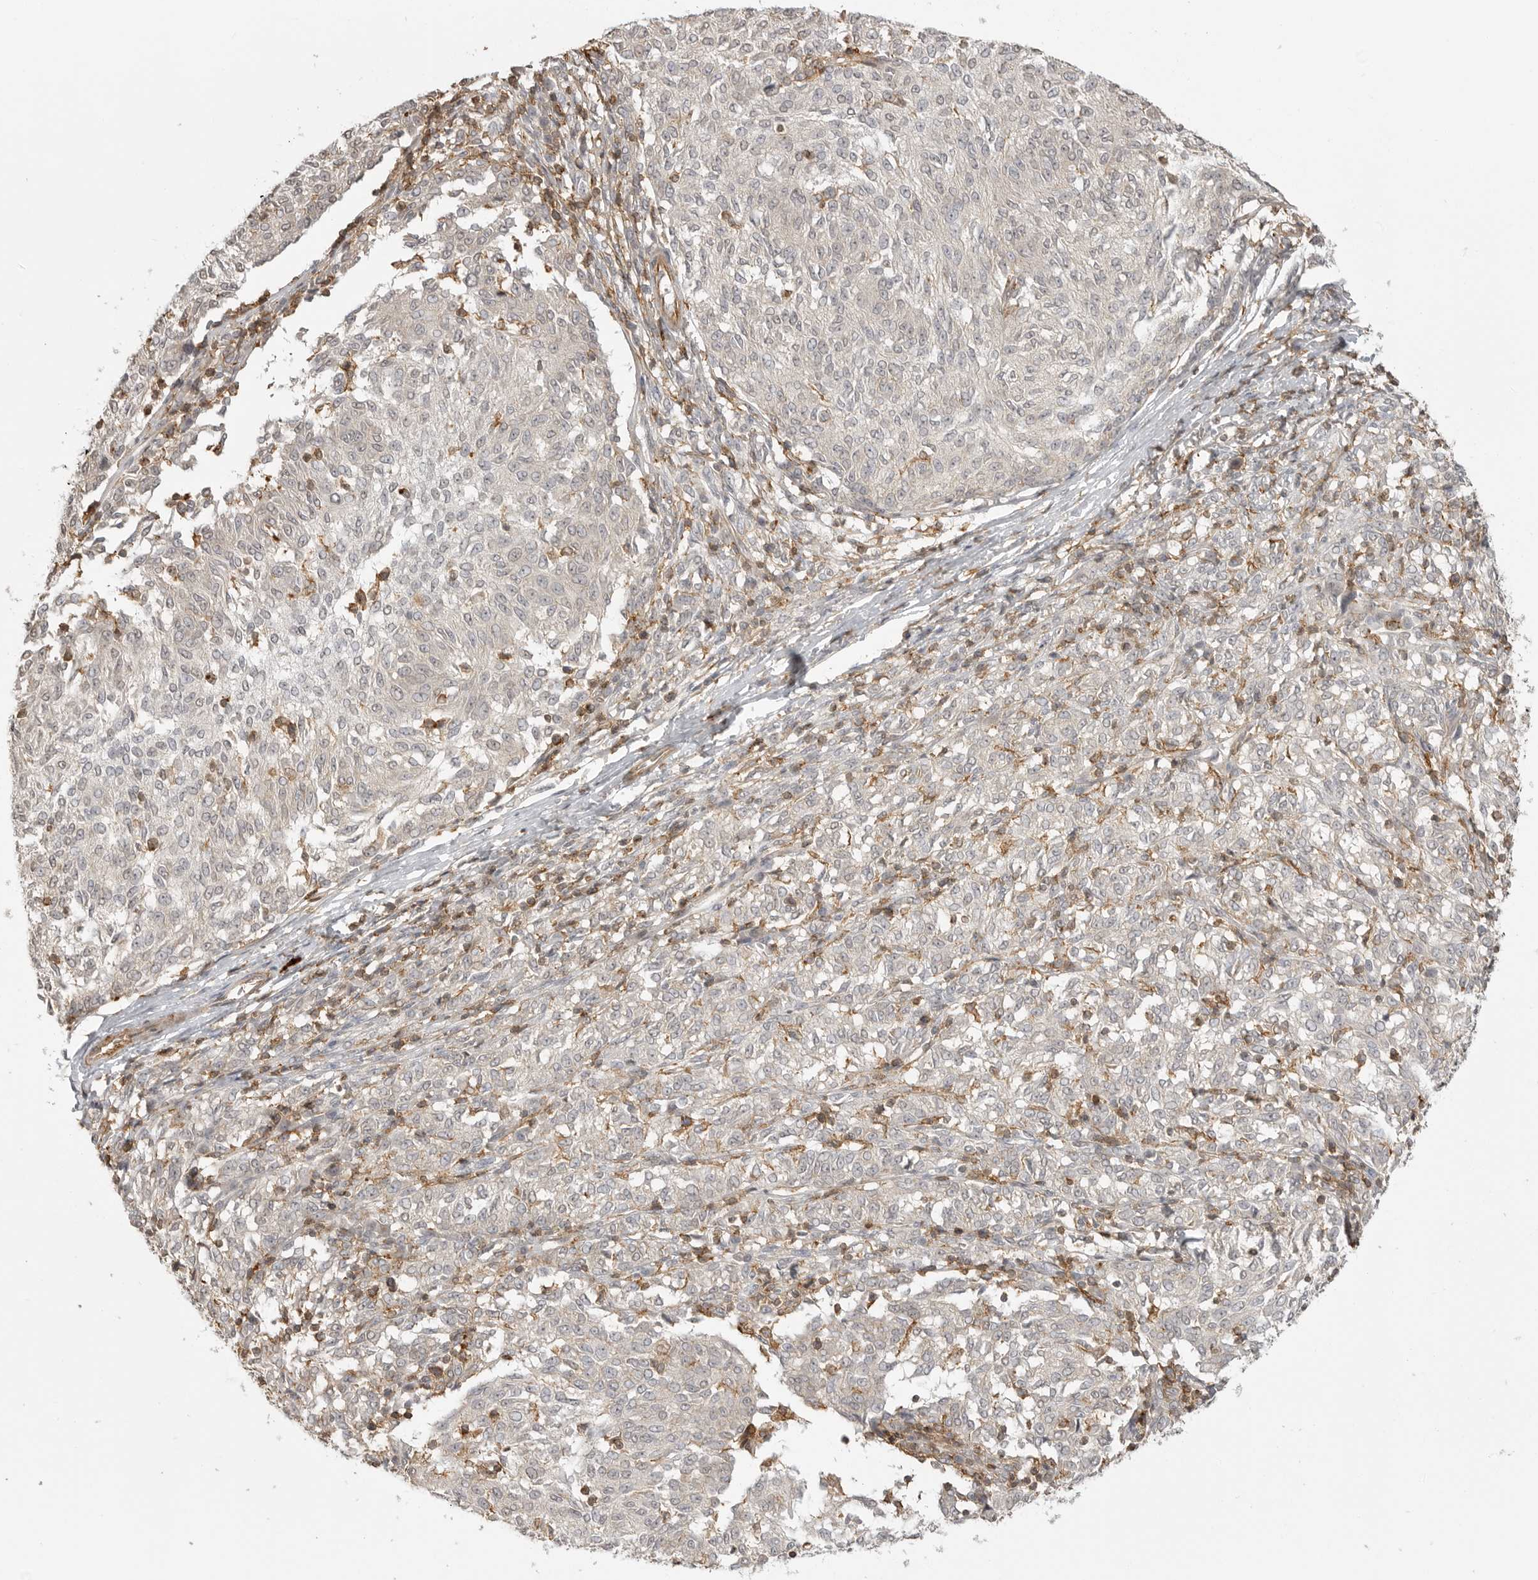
{"staining": {"intensity": "negative", "quantity": "none", "location": "none"}, "tissue": "melanoma", "cell_type": "Tumor cells", "image_type": "cancer", "snomed": [{"axis": "morphology", "description": "Malignant melanoma, NOS"}, {"axis": "topography", "description": "Skin"}], "caption": "Immunohistochemistry (IHC) of human malignant melanoma reveals no positivity in tumor cells.", "gene": "GPC2", "patient": {"sex": "female", "age": 72}}